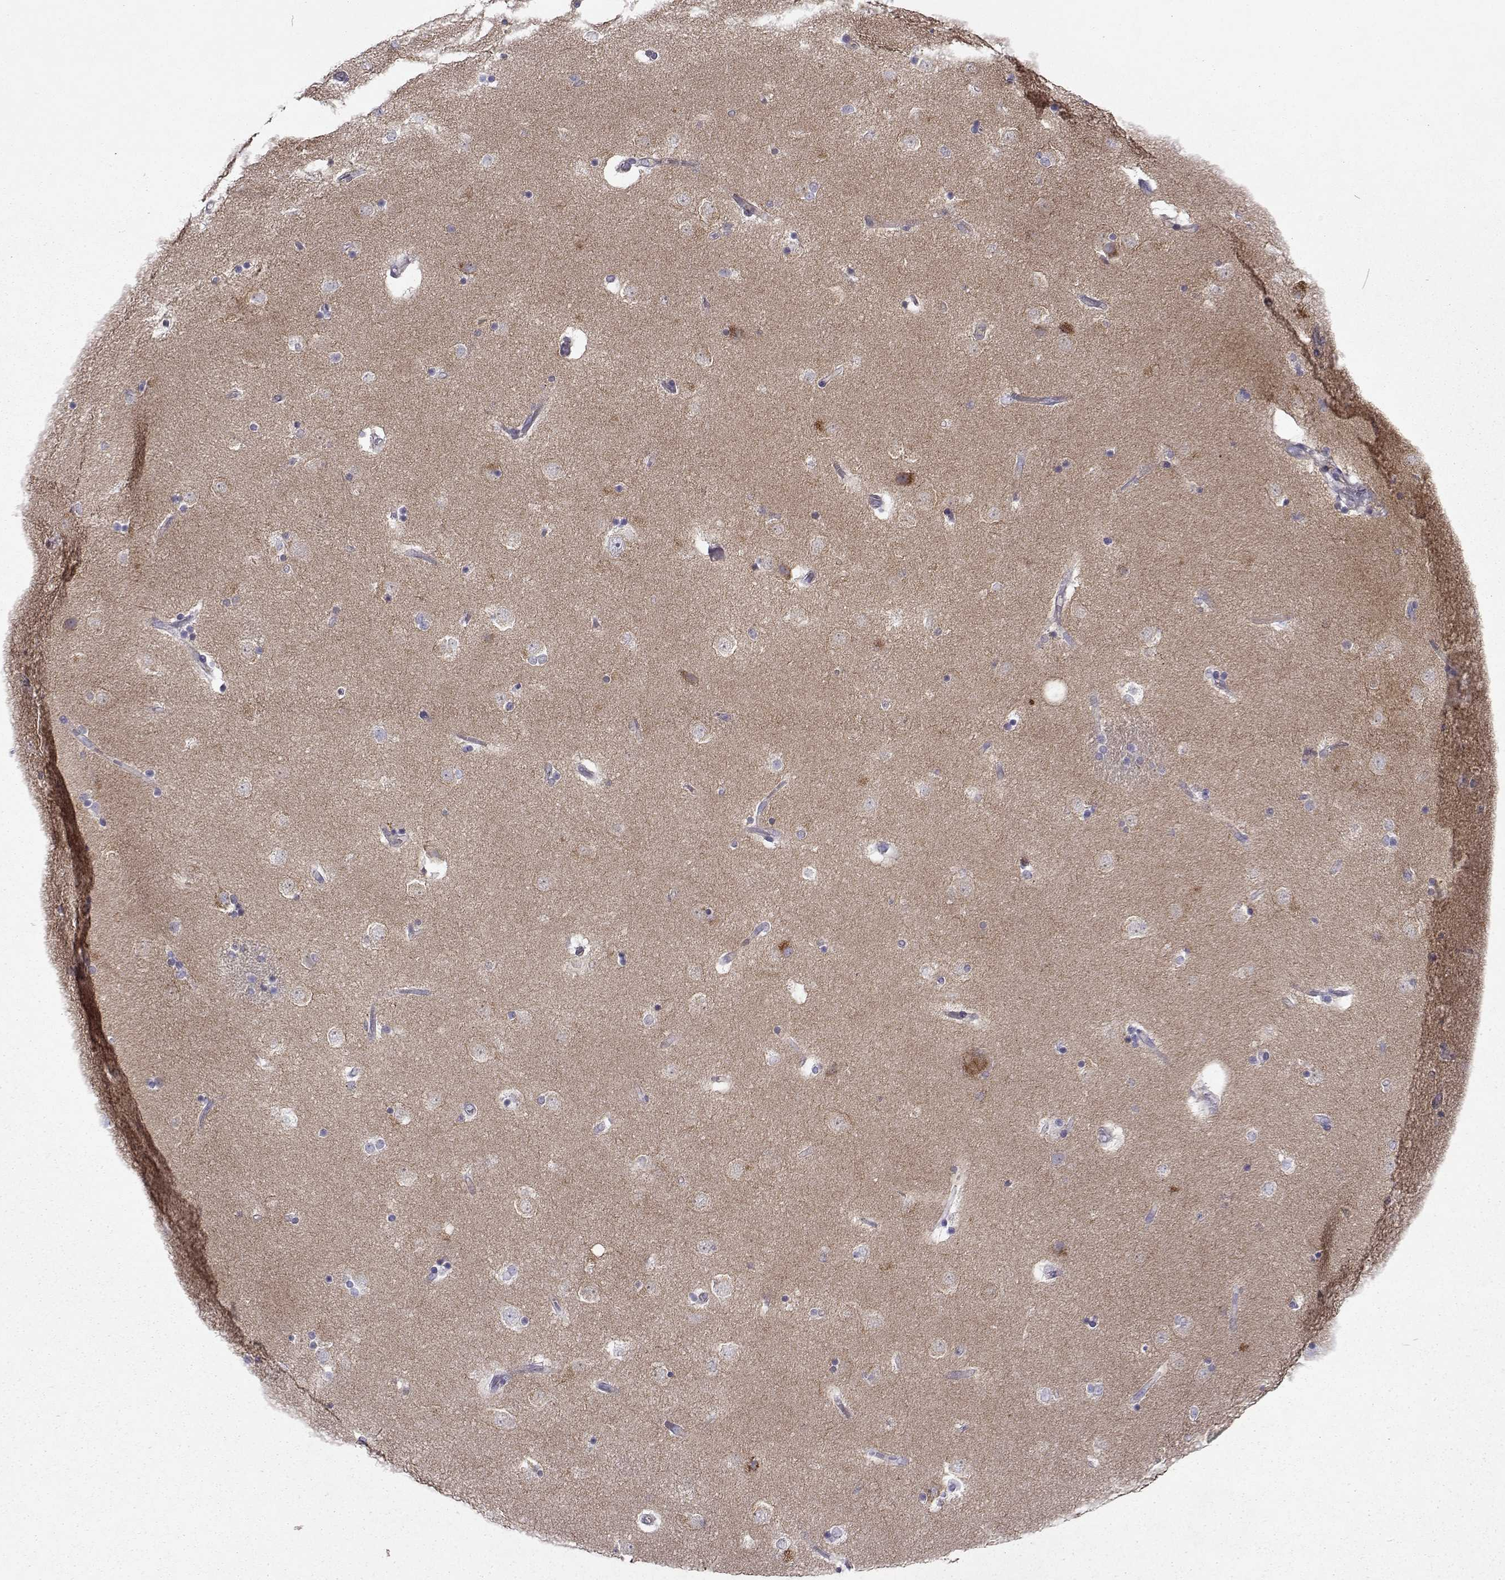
{"staining": {"intensity": "negative", "quantity": "none", "location": "none"}, "tissue": "caudate", "cell_type": "Glial cells", "image_type": "normal", "snomed": [{"axis": "morphology", "description": "Normal tissue, NOS"}, {"axis": "topography", "description": "Lateral ventricle wall"}], "caption": "Unremarkable caudate was stained to show a protein in brown. There is no significant expression in glial cells. The staining is performed using DAB brown chromogen with nuclei counter-stained in using hematoxylin.", "gene": "STXBP5", "patient": {"sex": "male", "age": 51}}